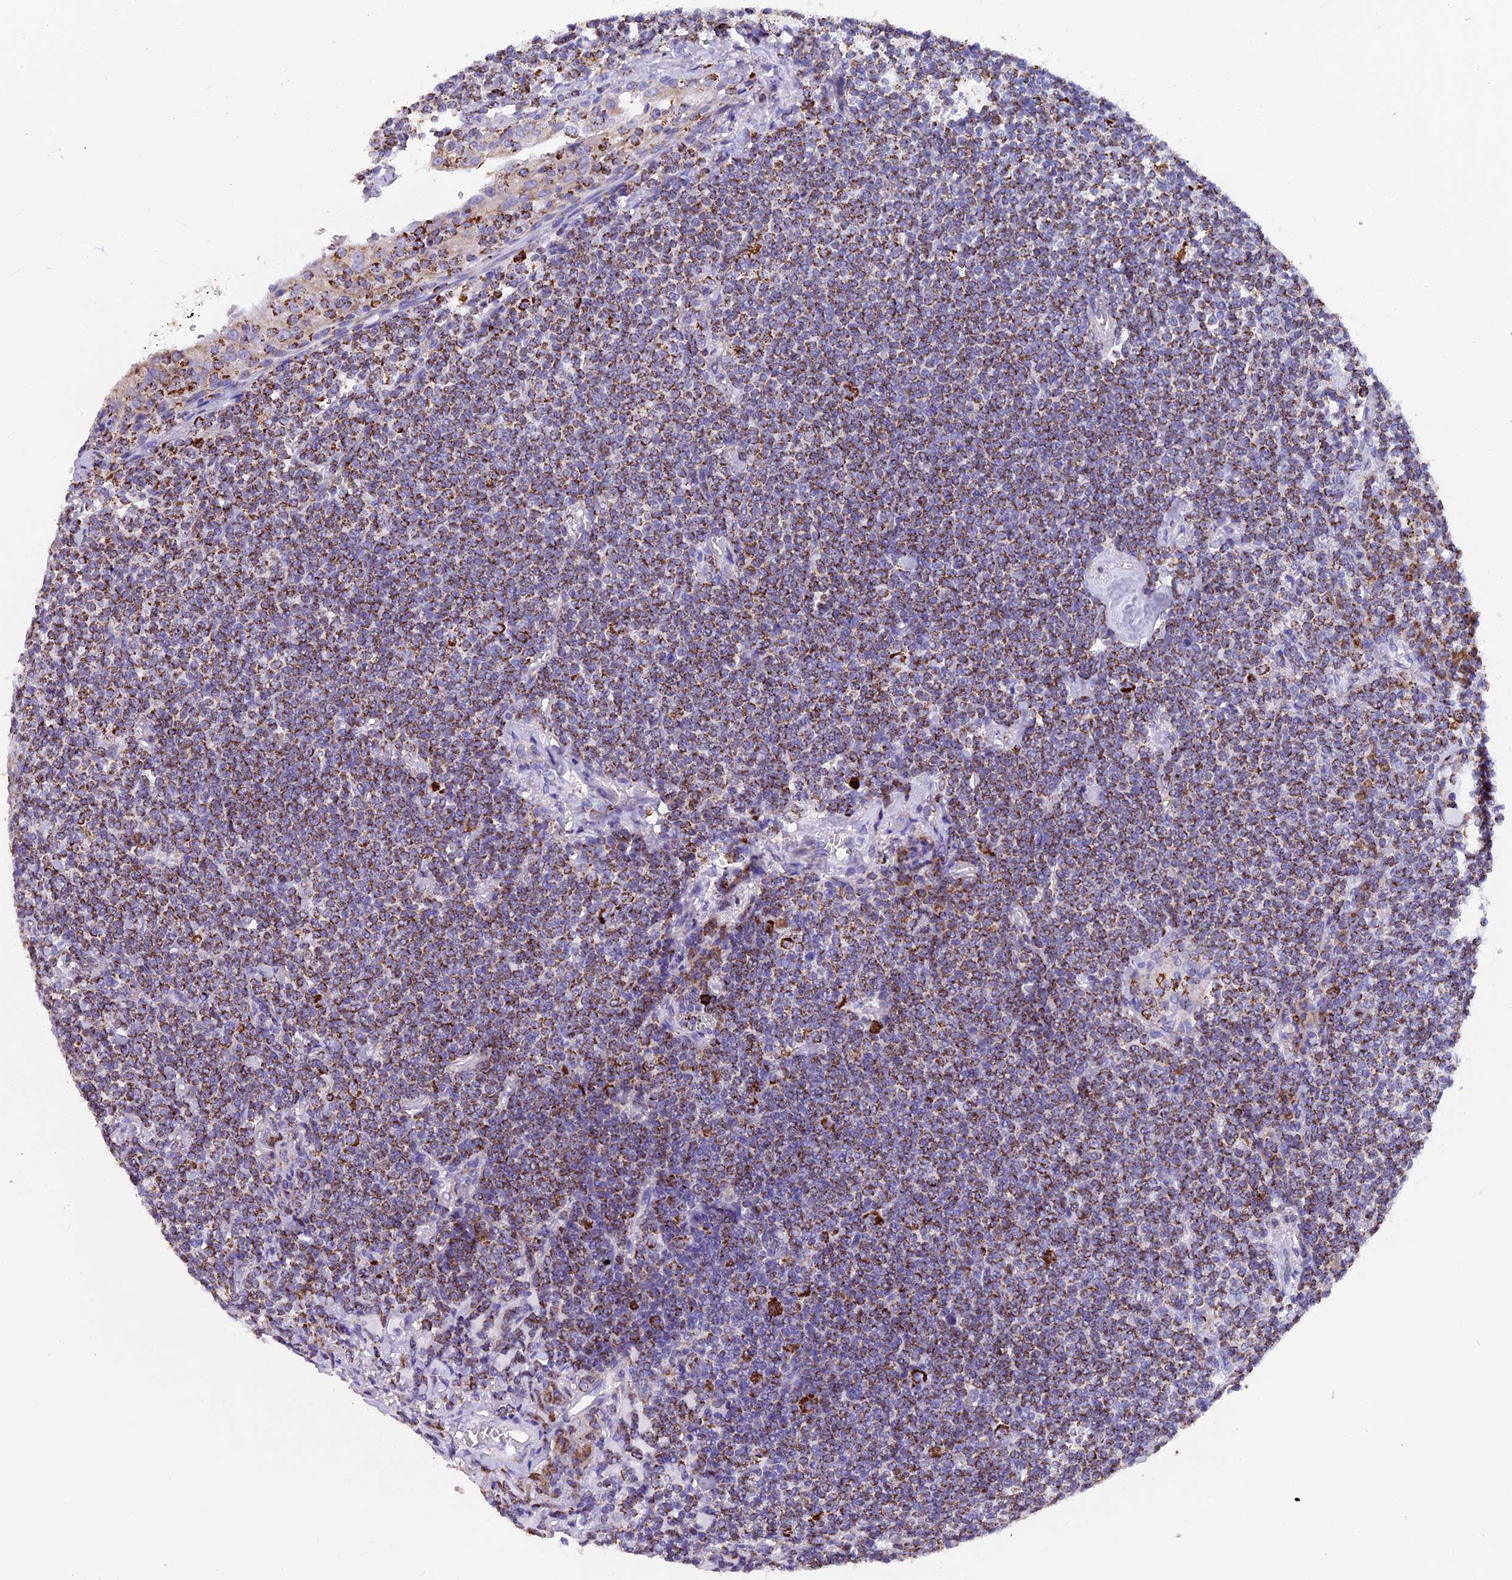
{"staining": {"intensity": "moderate", "quantity": ">75%", "location": "cytoplasmic/membranous"}, "tissue": "lymphoma", "cell_type": "Tumor cells", "image_type": "cancer", "snomed": [{"axis": "morphology", "description": "Malignant lymphoma, non-Hodgkin's type, Low grade"}, {"axis": "topography", "description": "Lung"}], "caption": "Protein staining of malignant lymphoma, non-Hodgkin's type (low-grade) tissue exhibits moderate cytoplasmic/membranous expression in approximately >75% of tumor cells. The protein is stained brown, and the nuclei are stained in blue (DAB IHC with brightfield microscopy, high magnification).", "gene": "SLC8B1", "patient": {"sex": "female", "age": 71}}